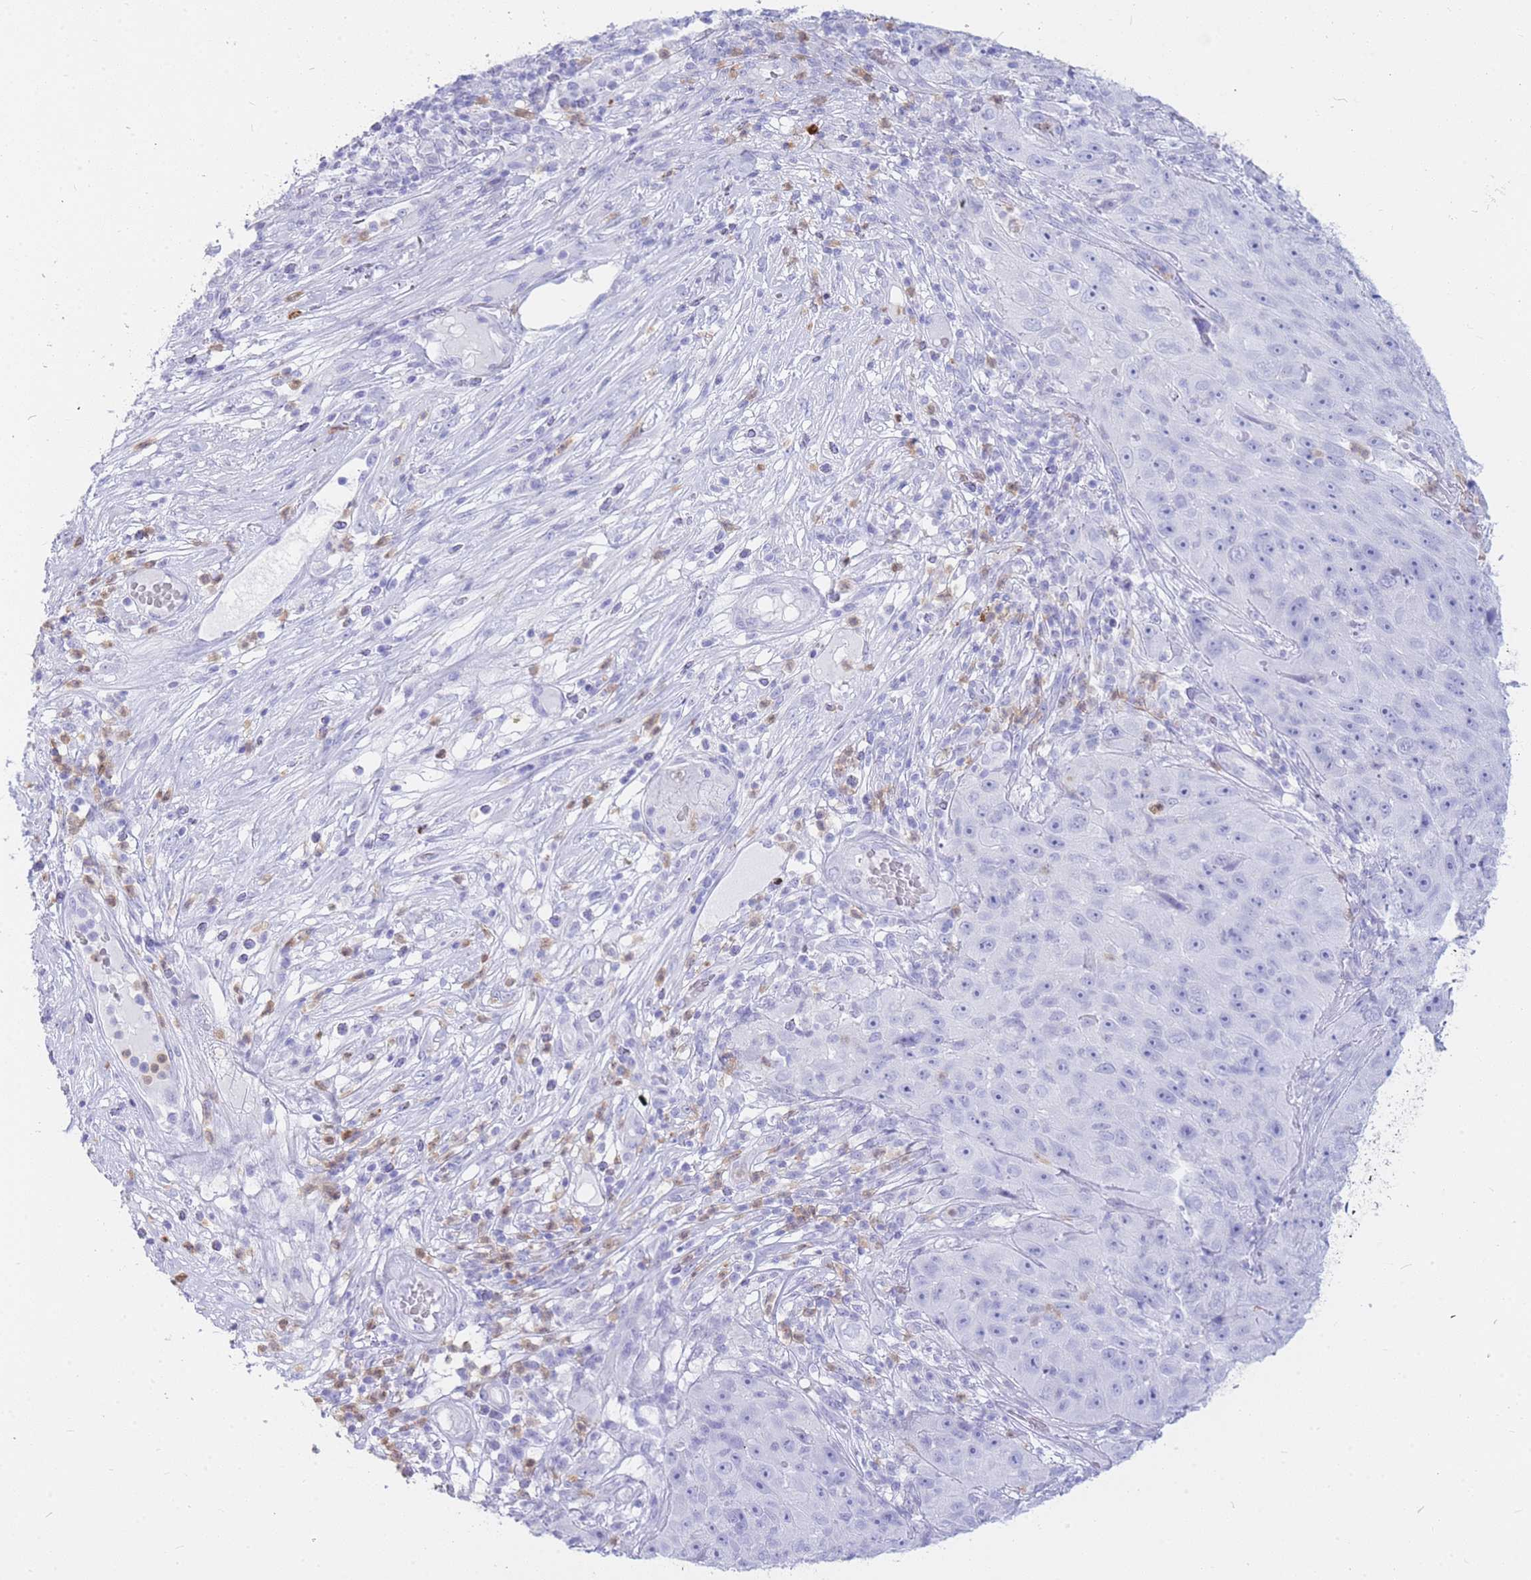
{"staining": {"intensity": "negative", "quantity": "none", "location": "none"}, "tissue": "skin cancer", "cell_type": "Tumor cells", "image_type": "cancer", "snomed": [{"axis": "morphology", "description": "Squamous cell carcinoma, NOS"}, {"axis": "topography", "description": "Skin"}], "caption": "Skin squamous cell carcinoma was stained to show a protein in brown. There is no significant positivity in tumor cells.", "gene": "HERC1", "patient": {"sex": "female", "age": 87}}